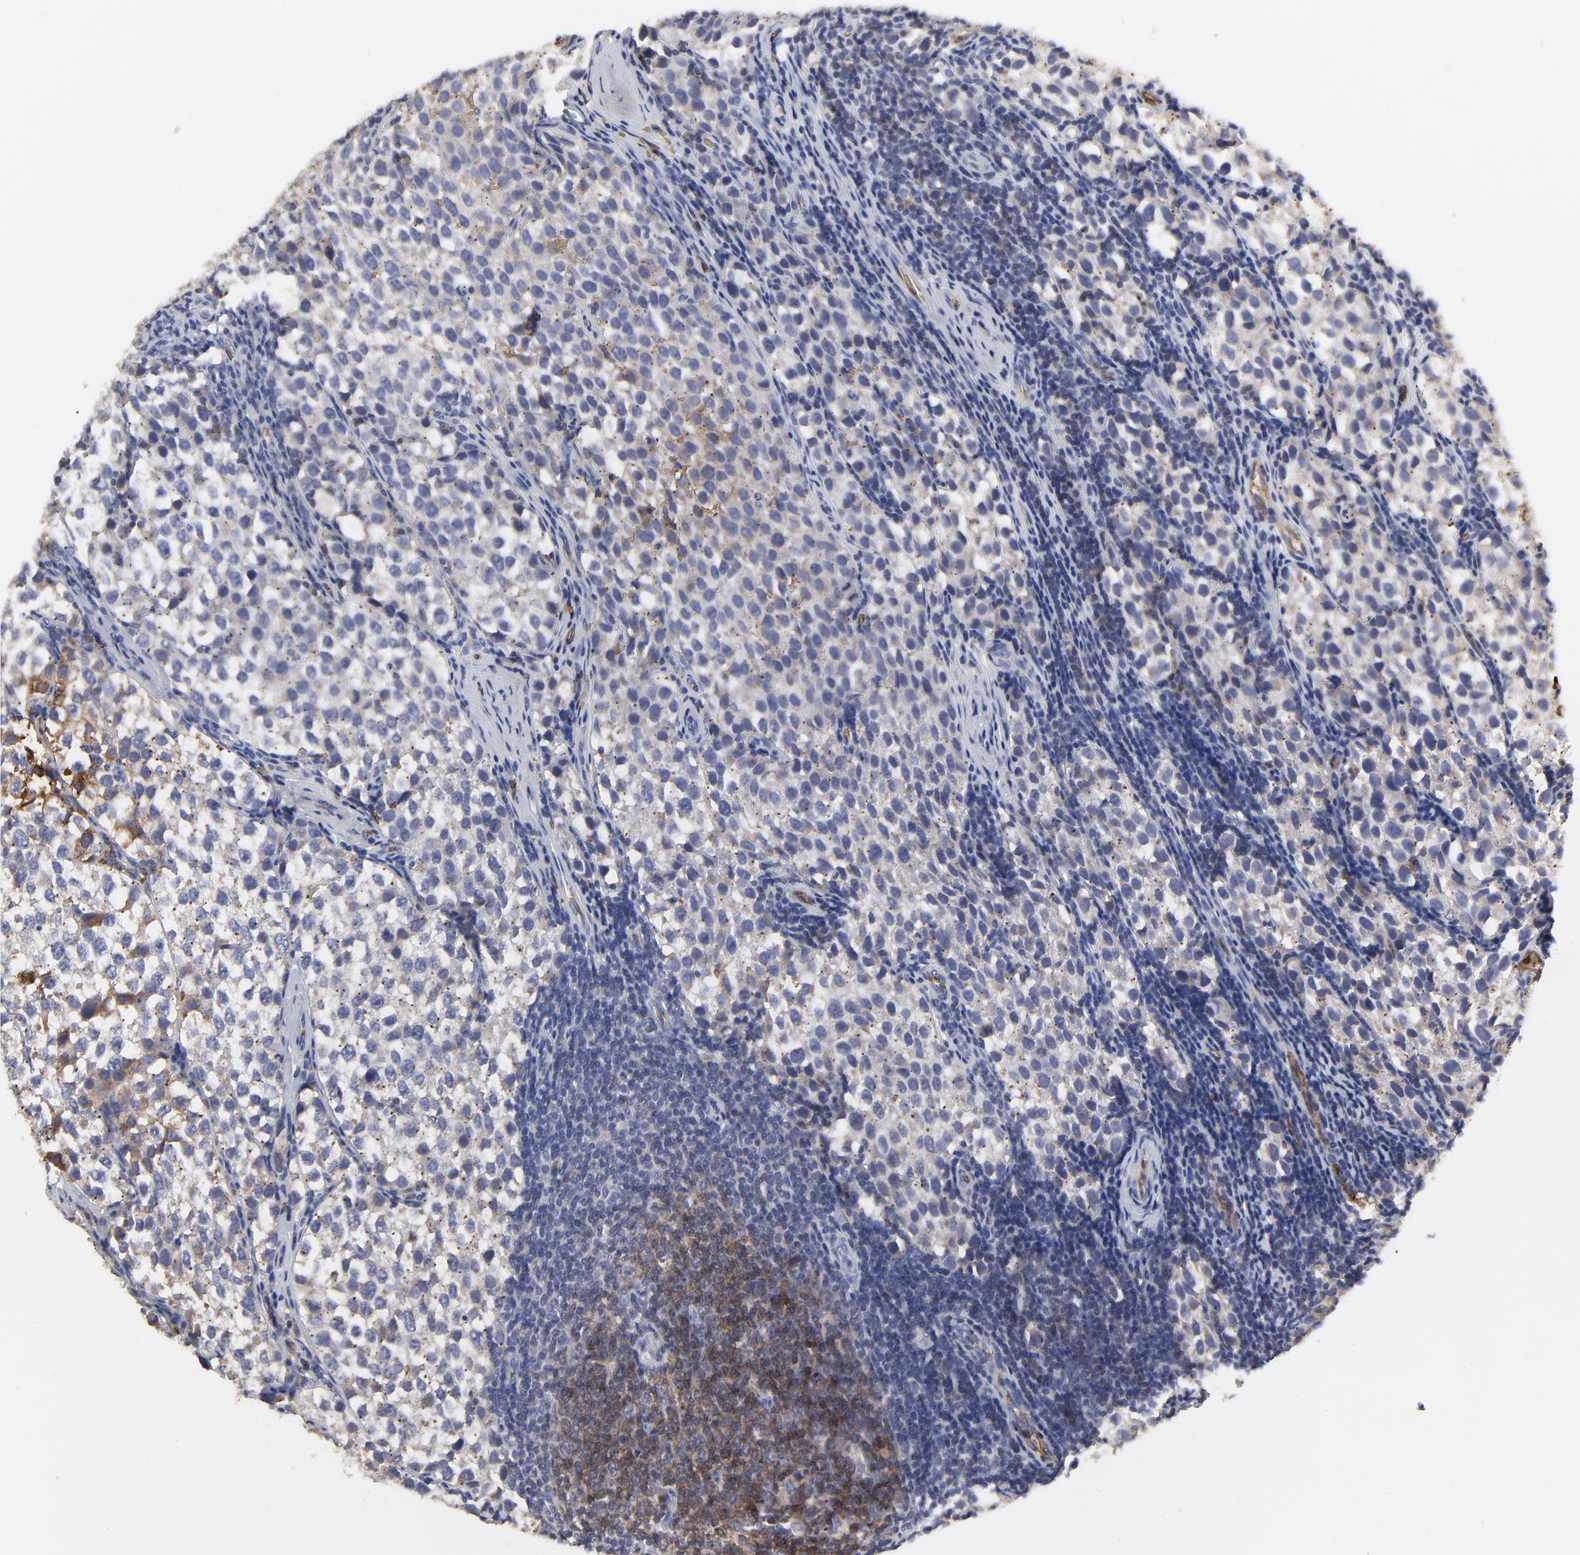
{"staining": {"intensity": "weak", "quantity": "<25%", "location": "cytoplasmic/membranous"}, "tissue": "testis cancer", "cell_type": "Tumor cells", "image_type": "cancer", "snomed": [{"axis": "morphology", "description": "Seminoma, NOS"}, {"axis": "topography", "description": "Testis"}], "caption": "Seminoma (testis) stained for a protein using IHC reveals no positivity tumor cells.", "gene": "PAG1", "patient": {"sex": "male", "age": 39}}